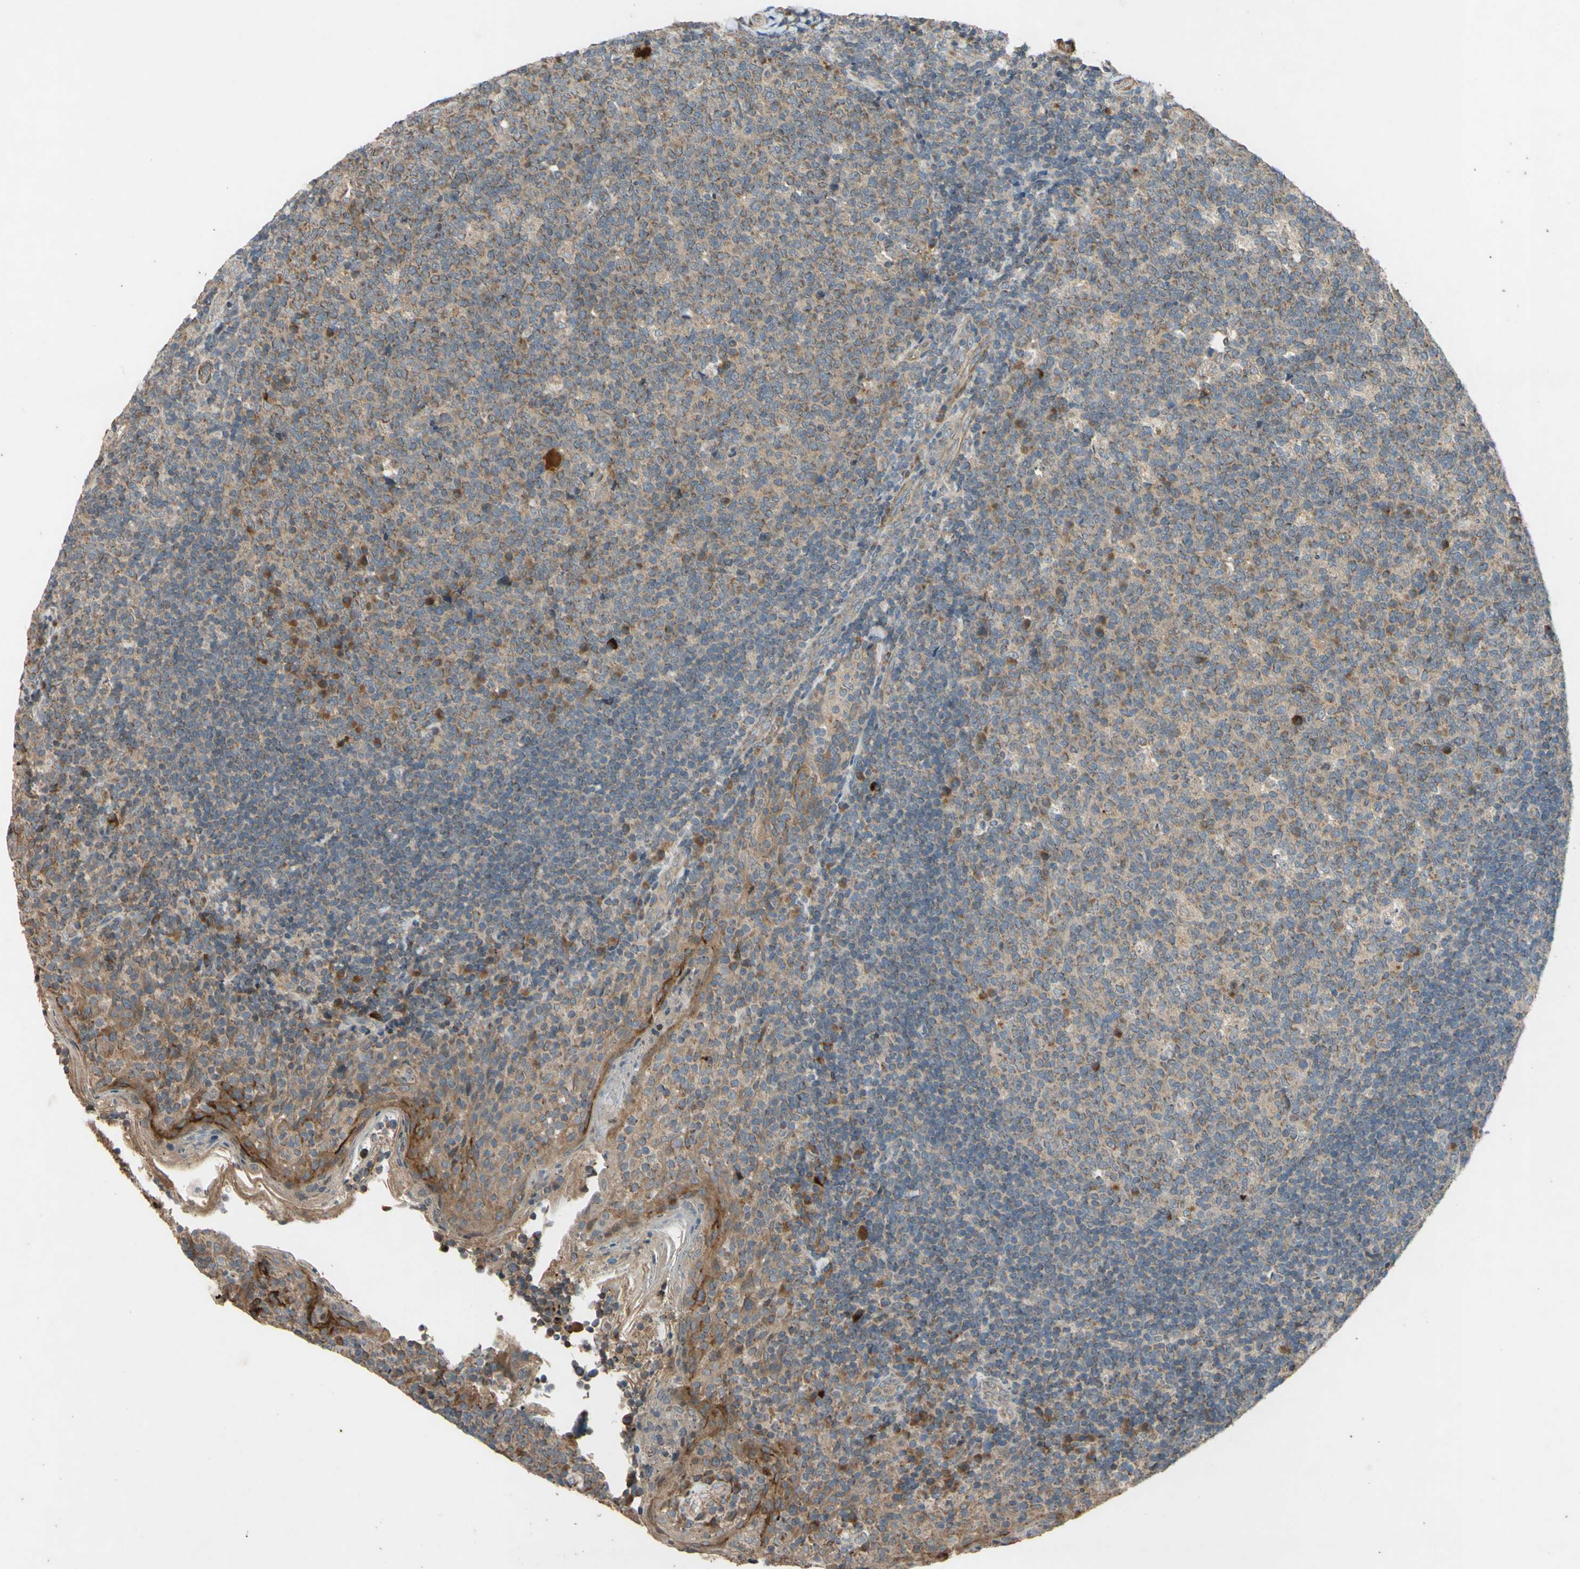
{"staining": {"intensity": "moderate", "quantity": "<25%", "location": "cytoplasmic/membranous"}, "tissue": "tonsil", "cell_type": "Germinal center cells", "image_type": "normal", "snomed": [{"axis": "morphology", "description": "Normal tissue, NOS"}, {"axis": "topography", "description": "Tonsil"}], "caption": "The image reveals immunohistochemical staining of unremarkable tonsil. There is moderate cytoplasmic/membranous positivity is appreciated in approximately <25% of germinal center cells. The staining was performed using DAB, with brown indicating positive protein expression. Nuclei are stained blue with hematoxylin.", "gene": "PARD6A", "patient": {"sex": "male", "age": 17}}